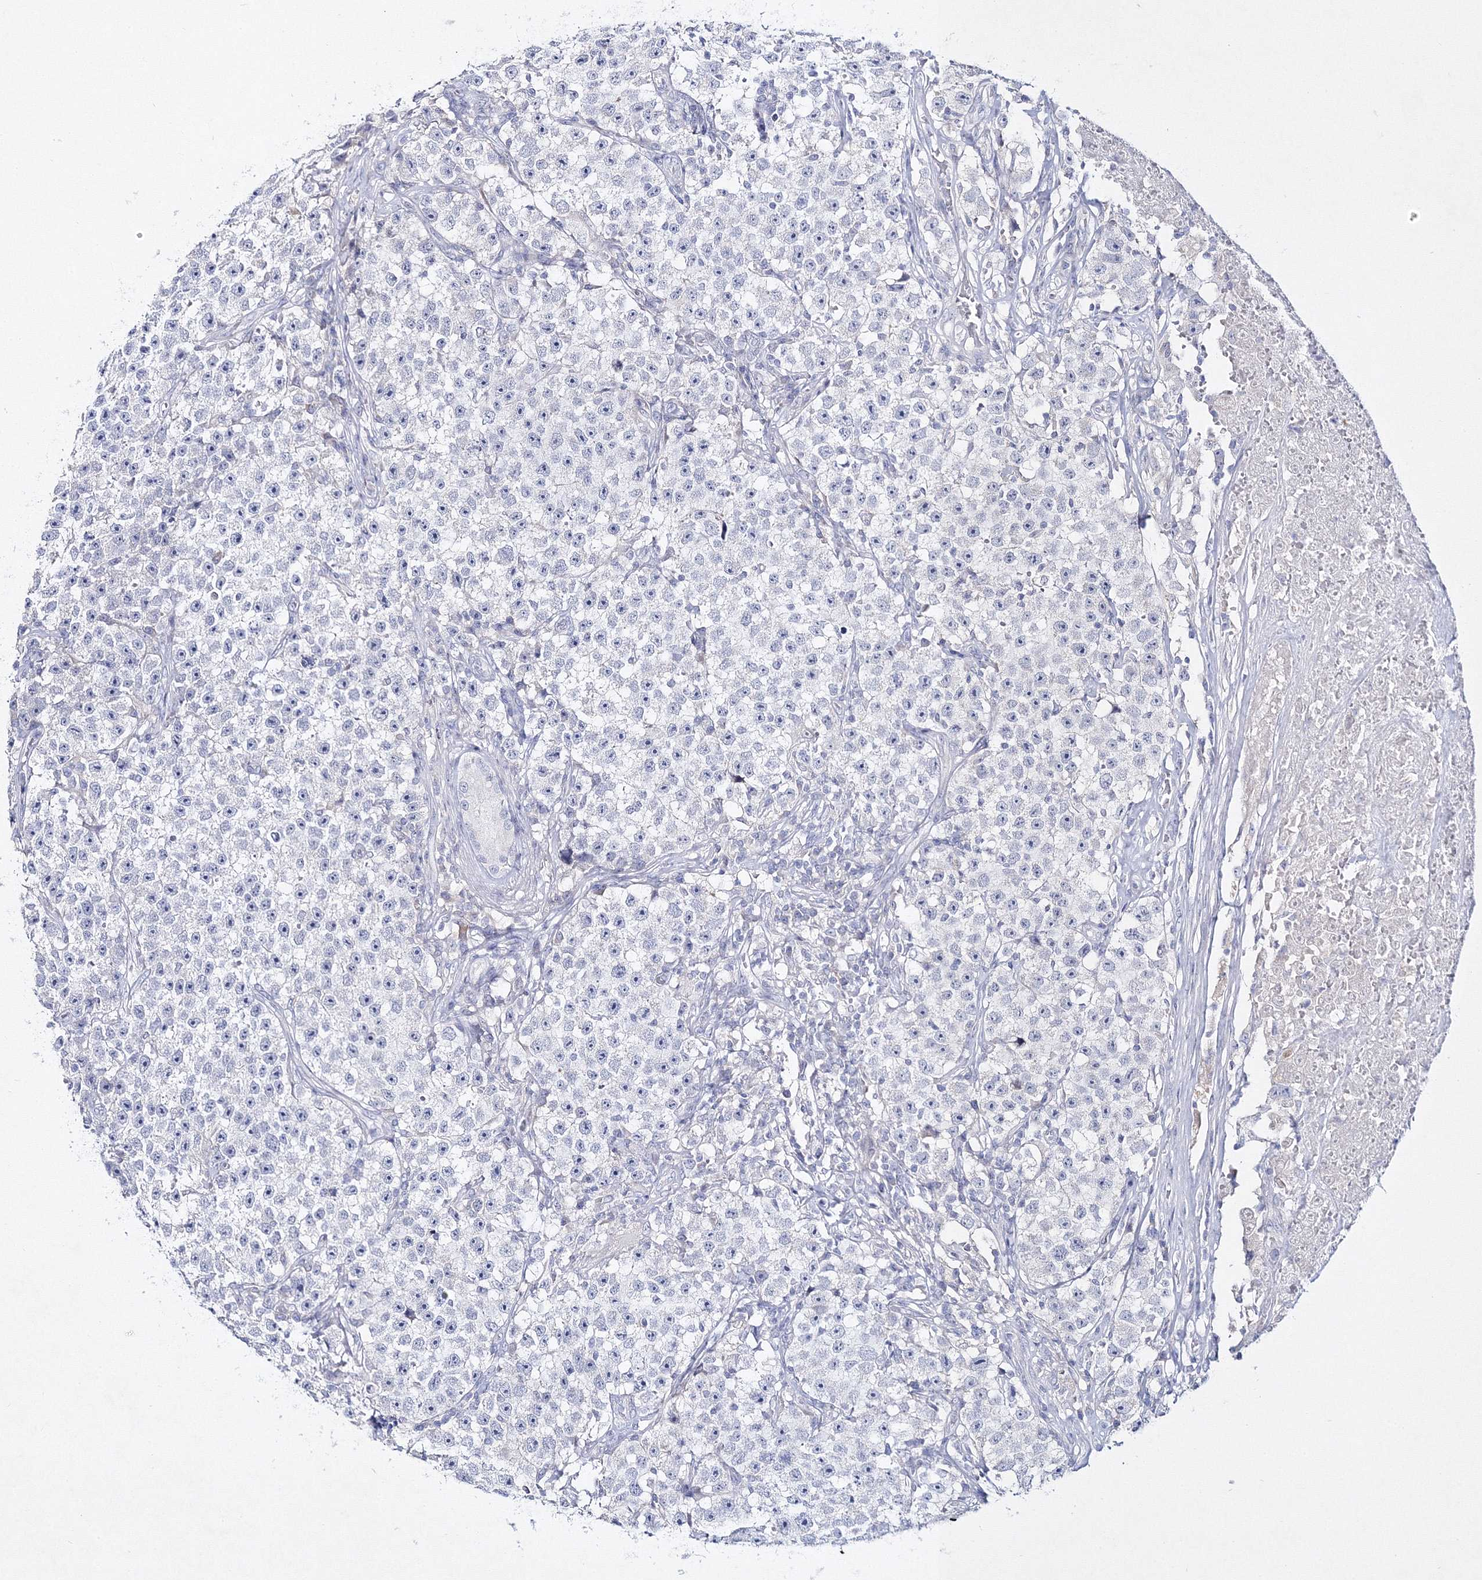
{"staining": {"intensity": "negative", "quantity": "none", "location": "none"}, "tissue": "testis cancer", "cell_type": "Tumor cells", "image_type": "cancer", "snomed": [{"axis": "morphology", "description": "Seminoma, NOS"}, {"axis": "topography", "description": "Testis"}], "caption": "Testis cancer (seminoma) was stained to show a protein in brown. There is no significant expression in tumor cells.", "gene": "NEU4", "patient": {"sex": "male", "age": 22}}